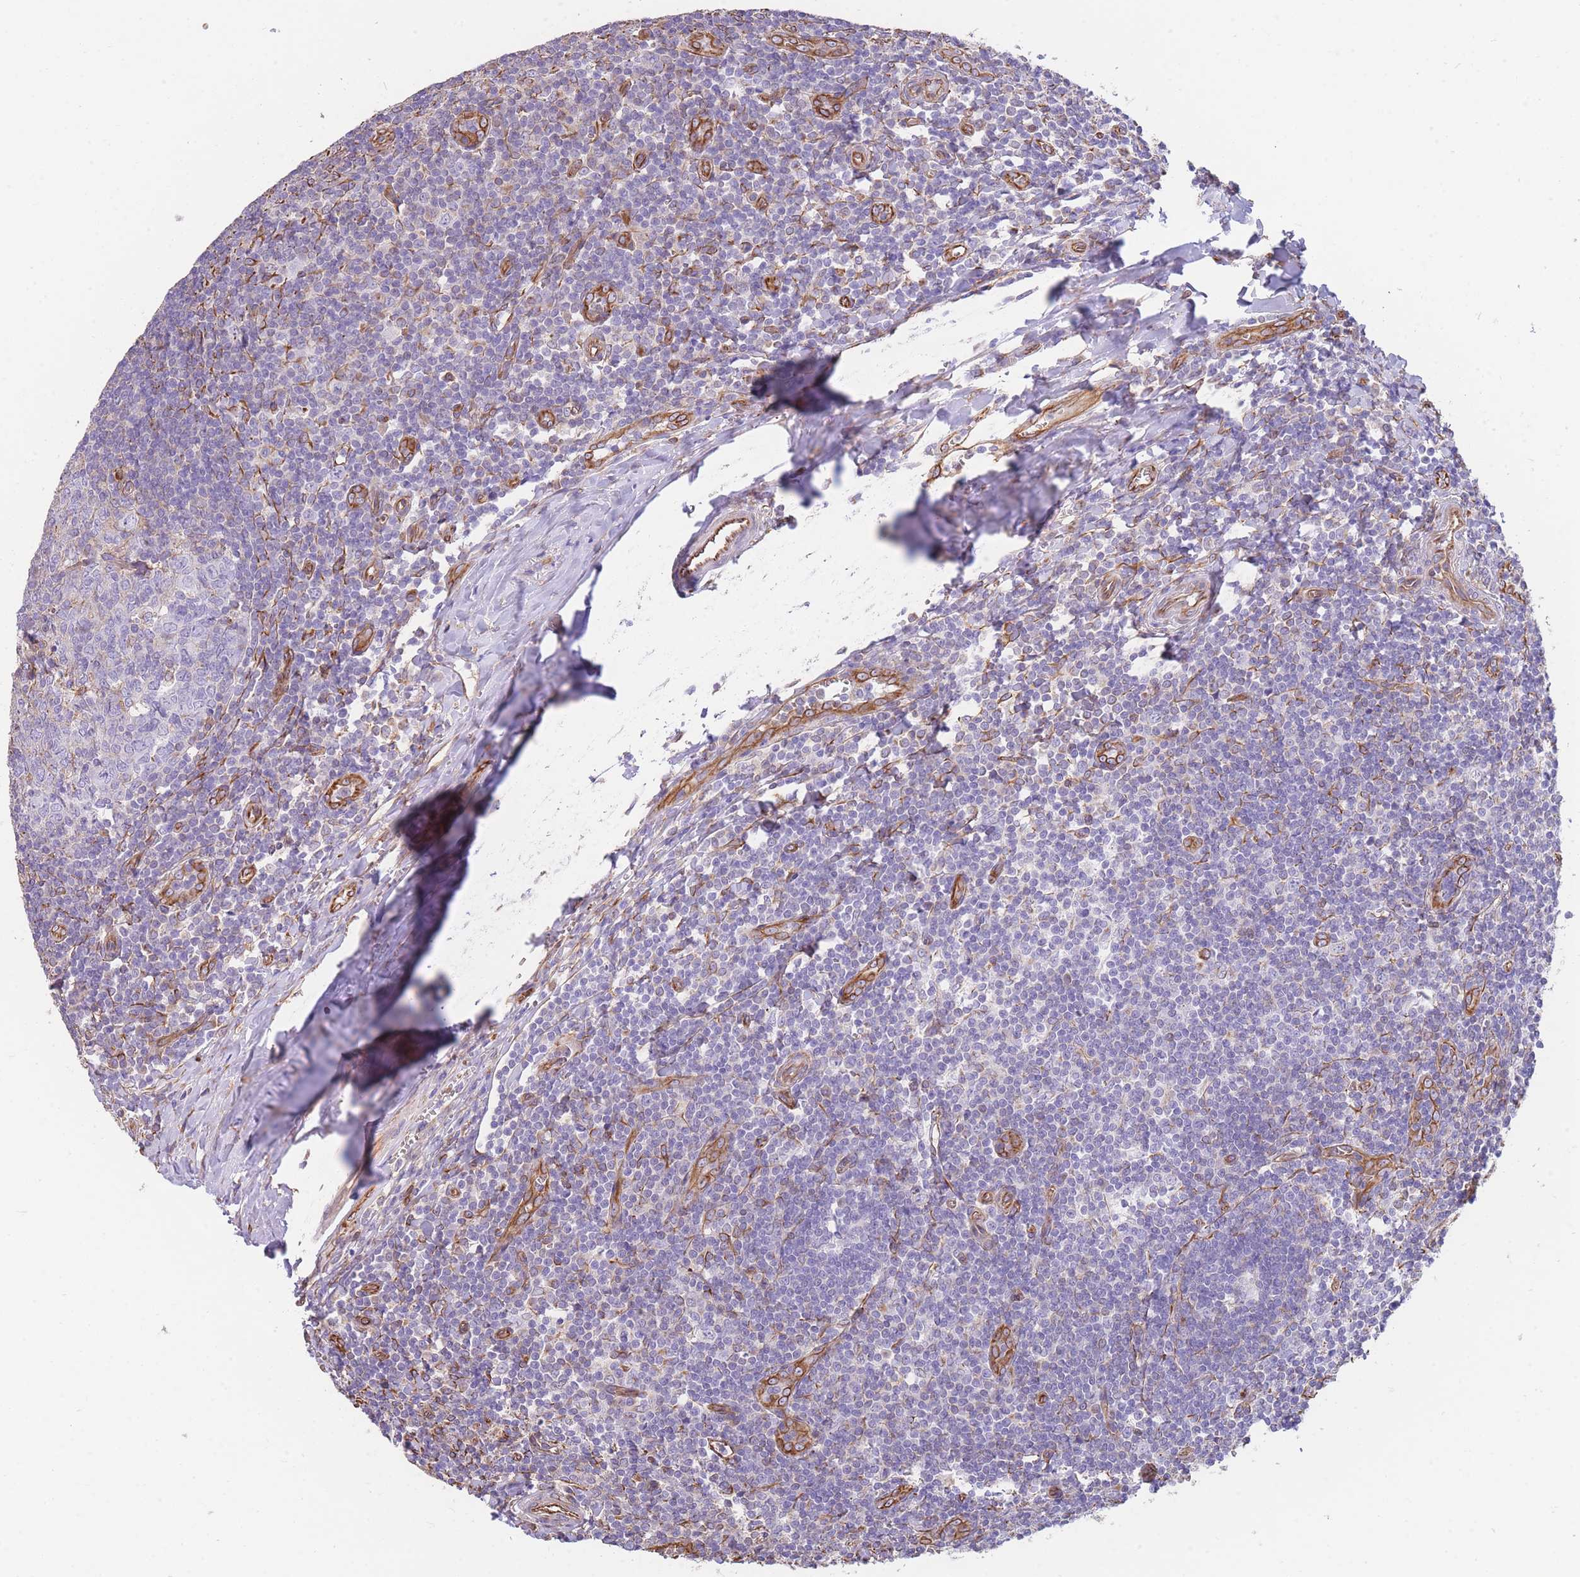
{"staining": {"intensity": "negative", "quantity": "none", "location": "none"}, "tissue": "tonsil", "cell_type": "Germinal center cells", "image_type": "normal", "snomed": [{"axis": "morphology", "description": "Normal tissue, NOS"}, {"axis": "topography", "description": "Tonsil"}], "caption": "Immunohistochemistry micrograph of unremarkable human tonsil stained for a protein (brown), which displays no staining in germinal center cells. (Stains: DAB immunohistochemistry with hematoxylin counter stain, Microscopy: brightfield microscopy at high magnification).", "gene": "ANKRD53", "patient": {"sex": "male", "age": 27}}